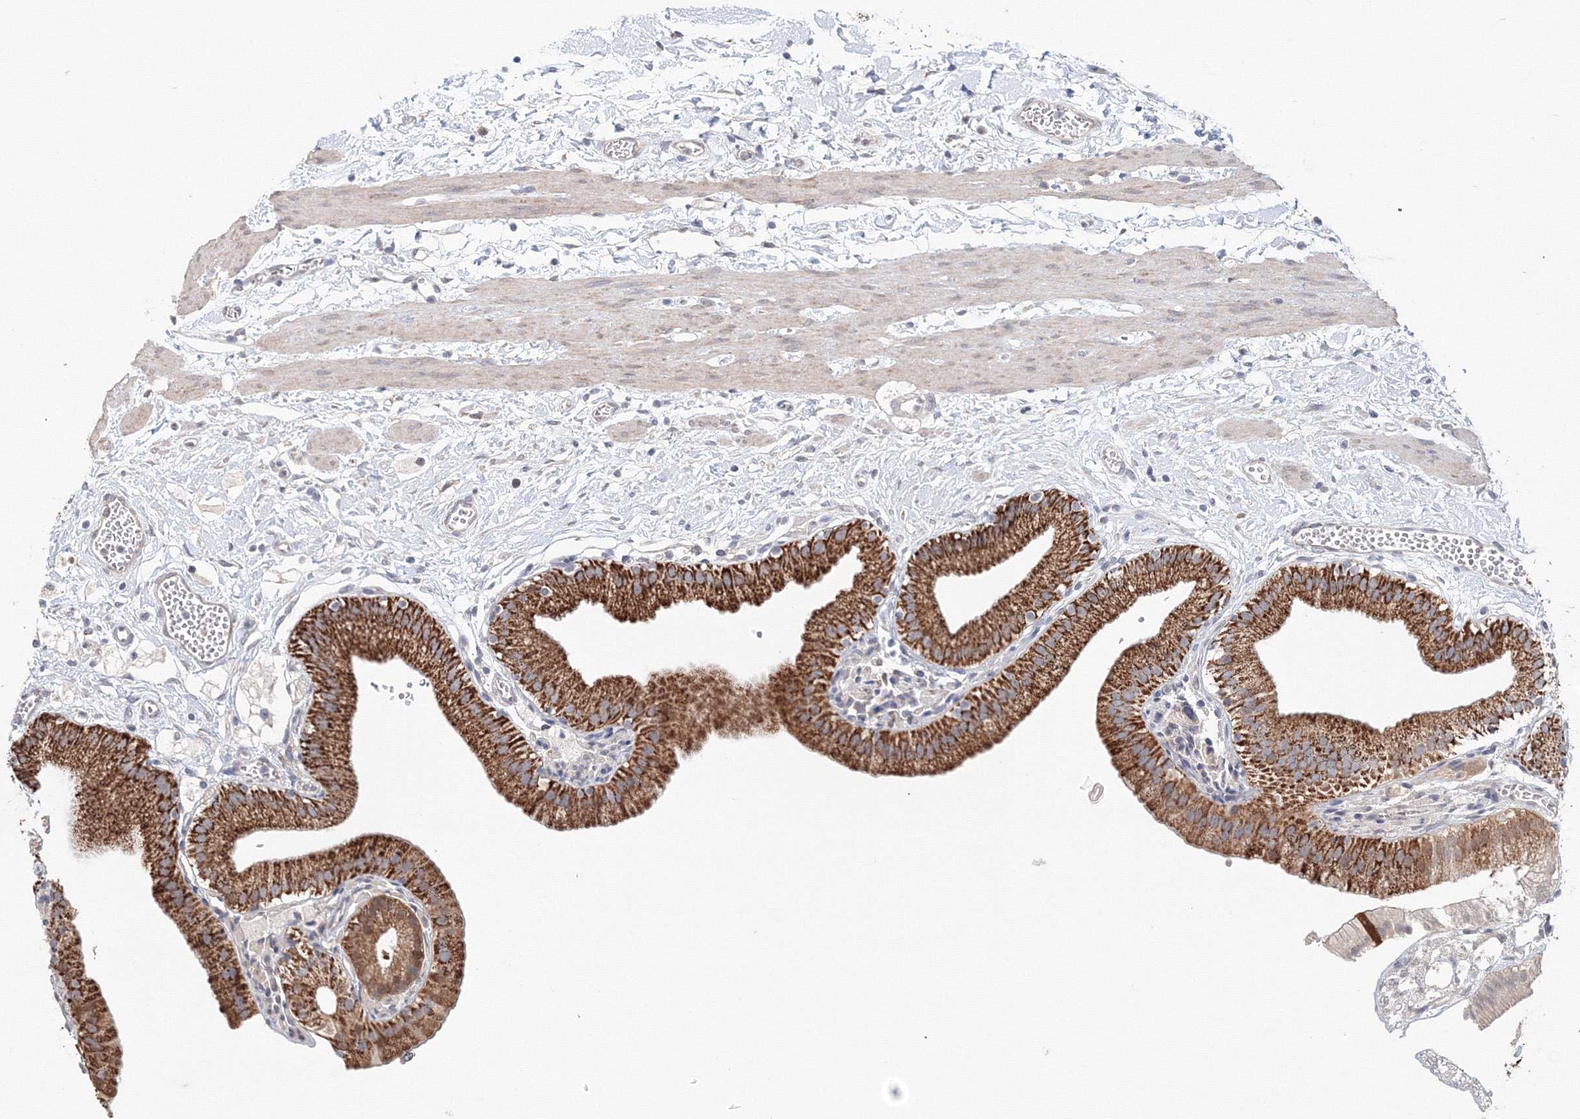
{"staining": {"intensity": "strong", "quantity": ">75%", "location": "cytoplasmic/membranous"}, "tissue": "gallbladder", "cell_type": "Glandular cells", "image_type": "normal", "snomed": [{"axis": "morphology", "description": "Normal tissue, NOS"}, {"axis": "topography", "description": "Gallbladder"}], "caption": "Strong cytoplasmic/membranous protein staining is present in about >75% of glandular cells in gallbladder.", "gene": "DHRS12", "patient": {"sex": "male", "age": 55}}